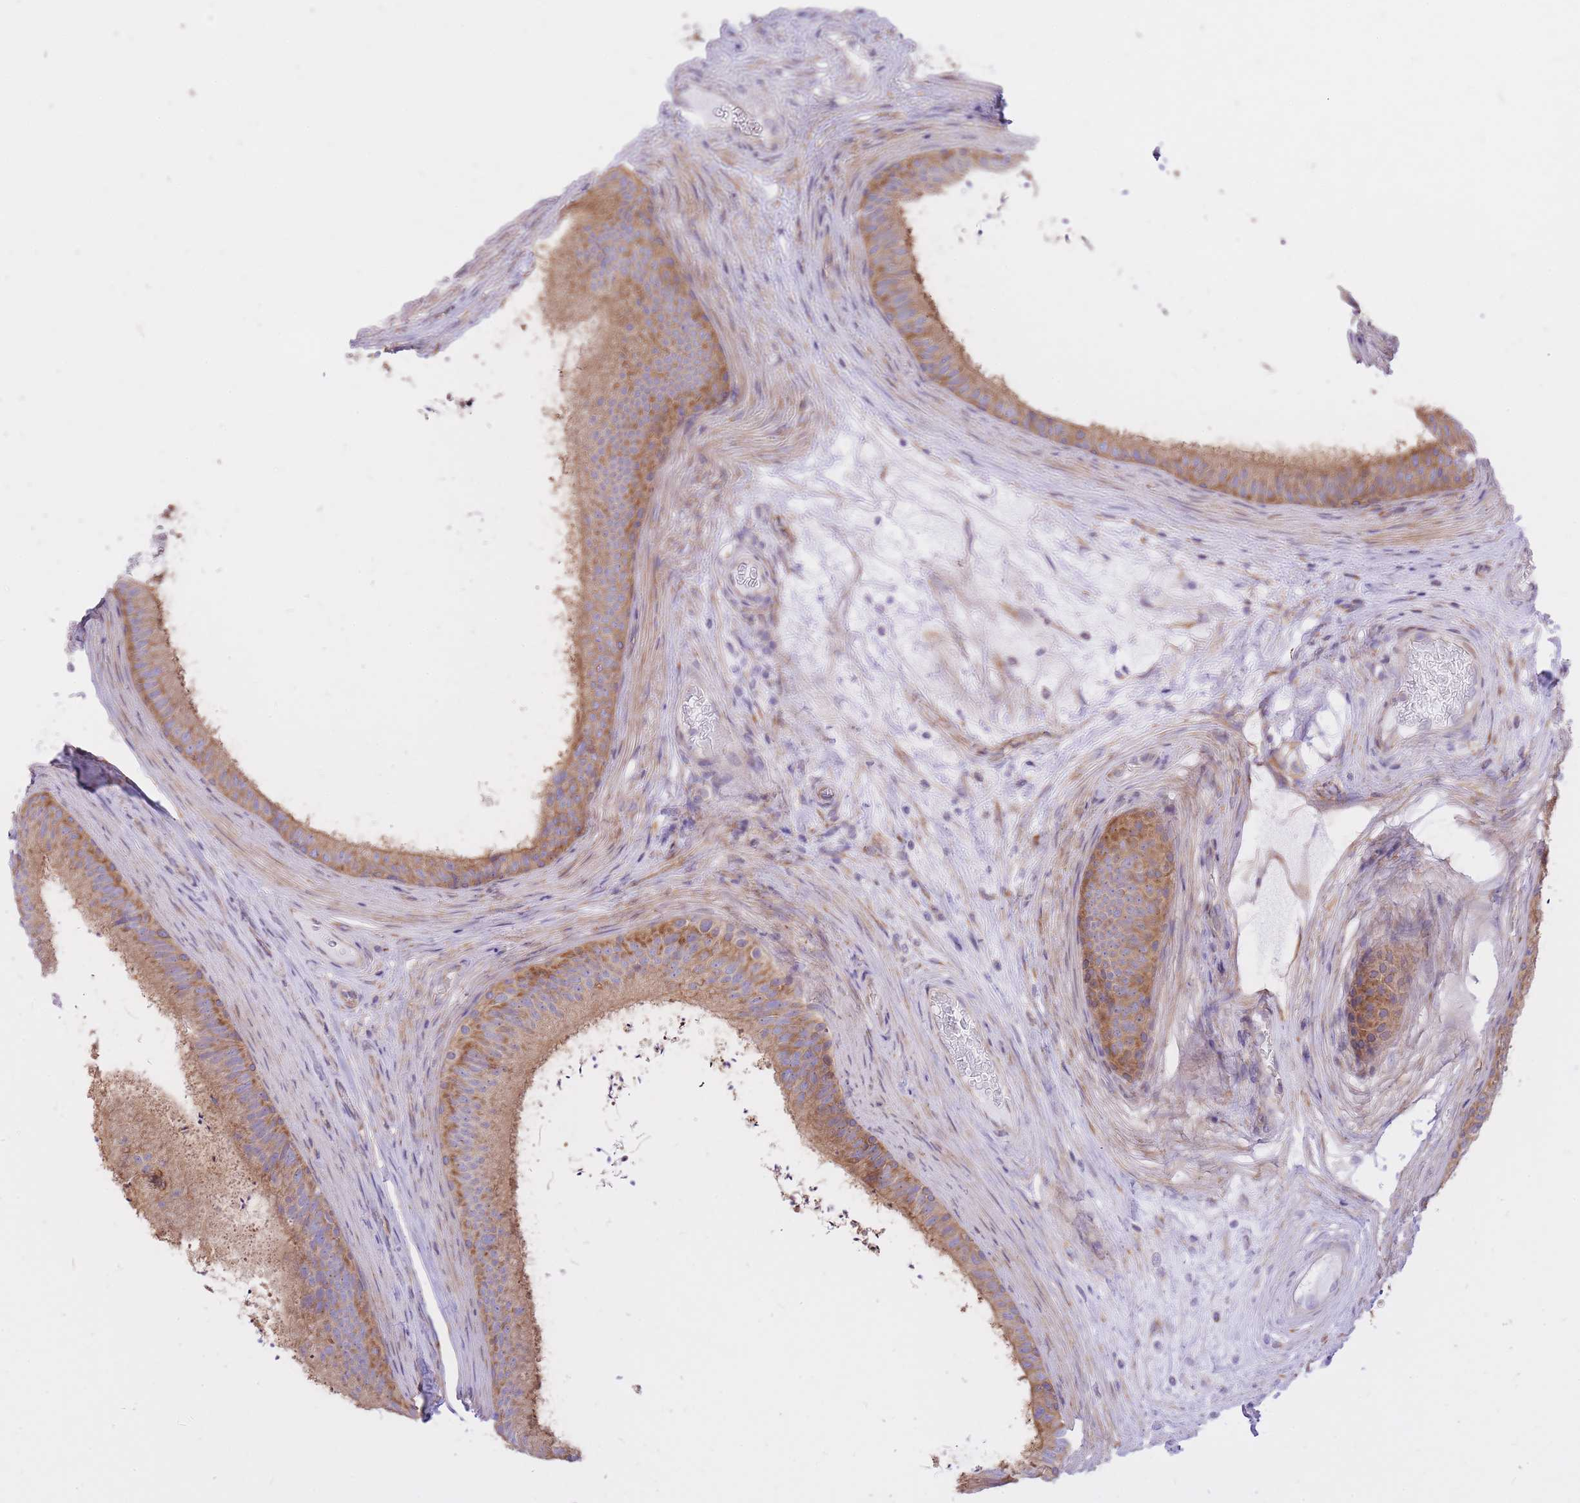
{"staining": {"intensity": "moderate", "quantity": ">75%", "location": "cytoplasmic/membranous"}, "tissue": "epididymis", "cell_type": "Glandular cells", "image_type": "normal", "snomed": [{"axis": "morphology", "description": "Normal tissue, NOS"}, {"axis": "topography", "description": "Testis"}, {"axis": "topography", "description": "Epididymis"}], "caption": "A histopathology image of human epididymis stained for a protein reveals moderate cytoplasmic/membranous brown staining in glandular cells.", "gene": "GBP7", "patient": {"sex": "male", "age": 41}}